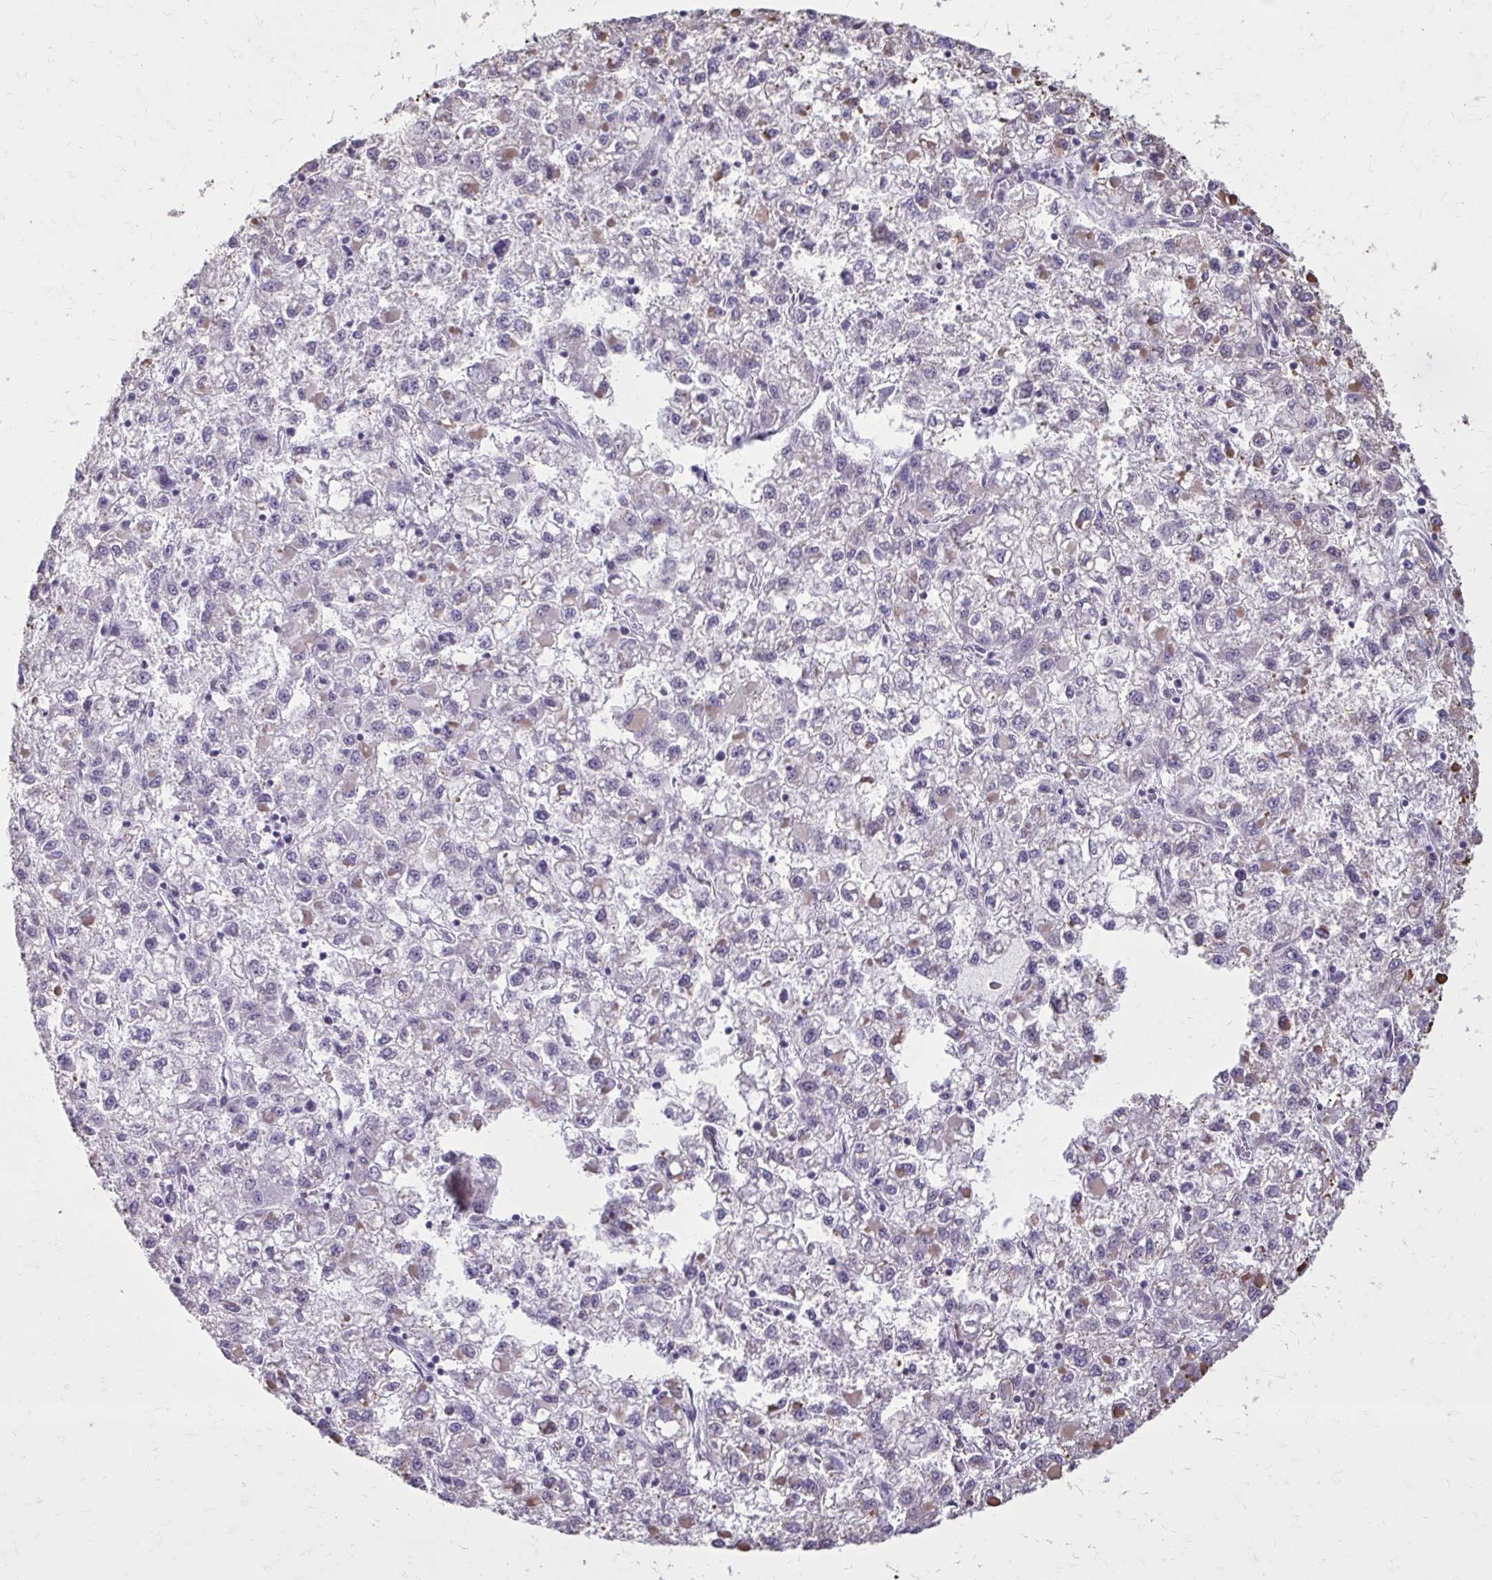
{"staining": {"intensity": "negative", "quantity": "none", "location": "none"}, "tissue": "liver cancer", "cell_type": "Tumor cells", "image_type": "cancer", "snomed": [{"axis": "morphology", "description": "Carcinoma, Hepatocellular, NOS"}, {"axis": "topography", "description": "Liver"}], "caption": "This histopathology image is of liver hepatocellular carcinoma stained with IHC to label a protein in brown with the nuclei are counter-stained blue. There is no positivity in tumor cells.", "gene": "PROSER1", "patient": {"sex": "male", "age": 40}}